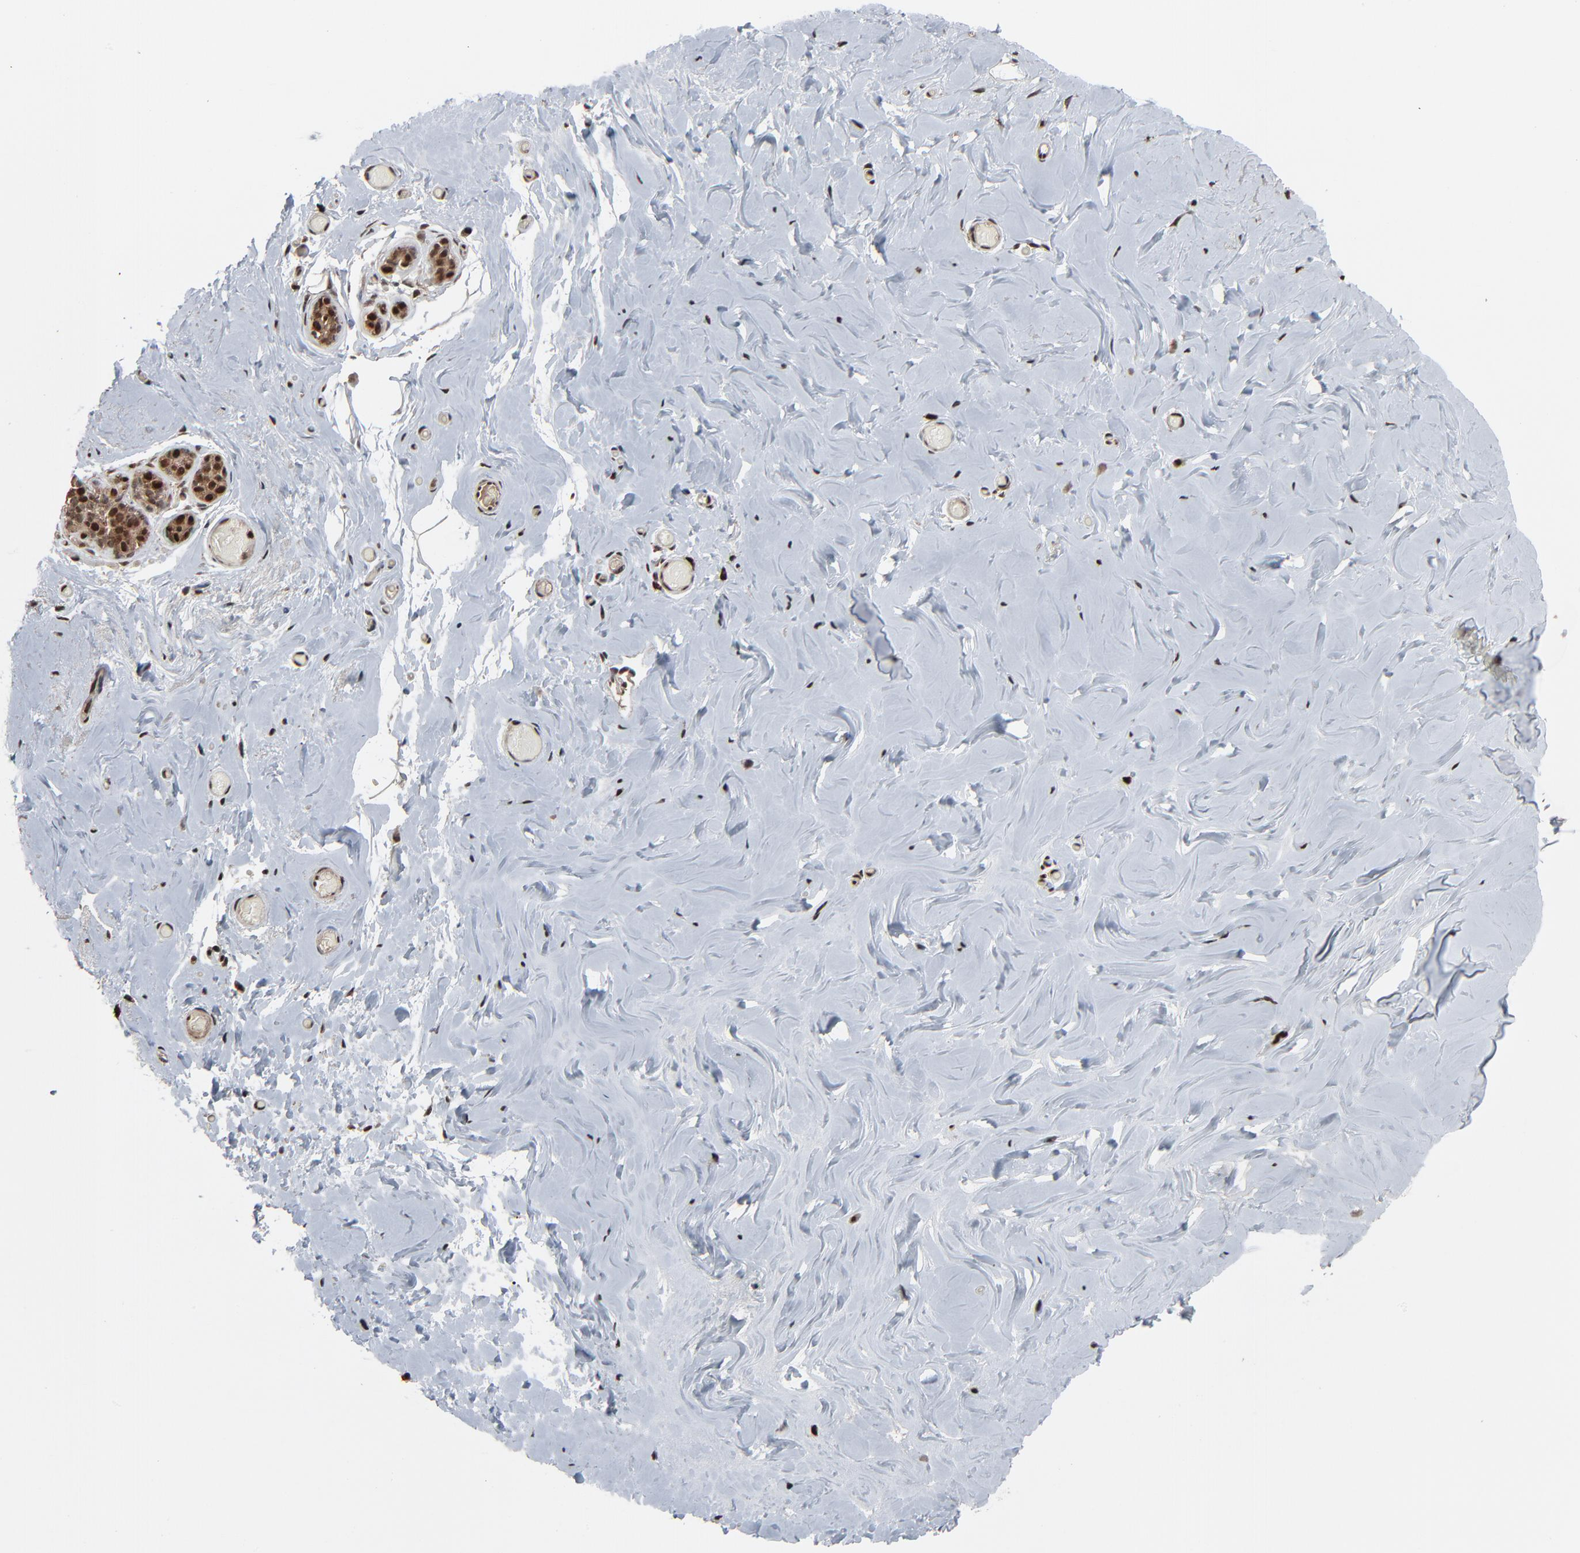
{"staining": {"intensity": "strong", "quantity": ">75%", "location": "cytoplasmic/membranous,nuclear"}, "tissue": "breast", "cell_type": "Glandular cells", "image_type": "normal", "snomed": [{"axis": "morphology", "description": "Normal tissue, NOS"}, {"axis": "topography", "description": "Breast"}], "caption": "DAB (3,3'-diaminobenzidine) immunohistochemical staining of benign human breast reveals strong cytoplasmic/membranous,nuclear protein expression in approximately >75% of glandular cells.", "gene": "RPS6KA3", "patient": {"sex": "female", "age": 75}}